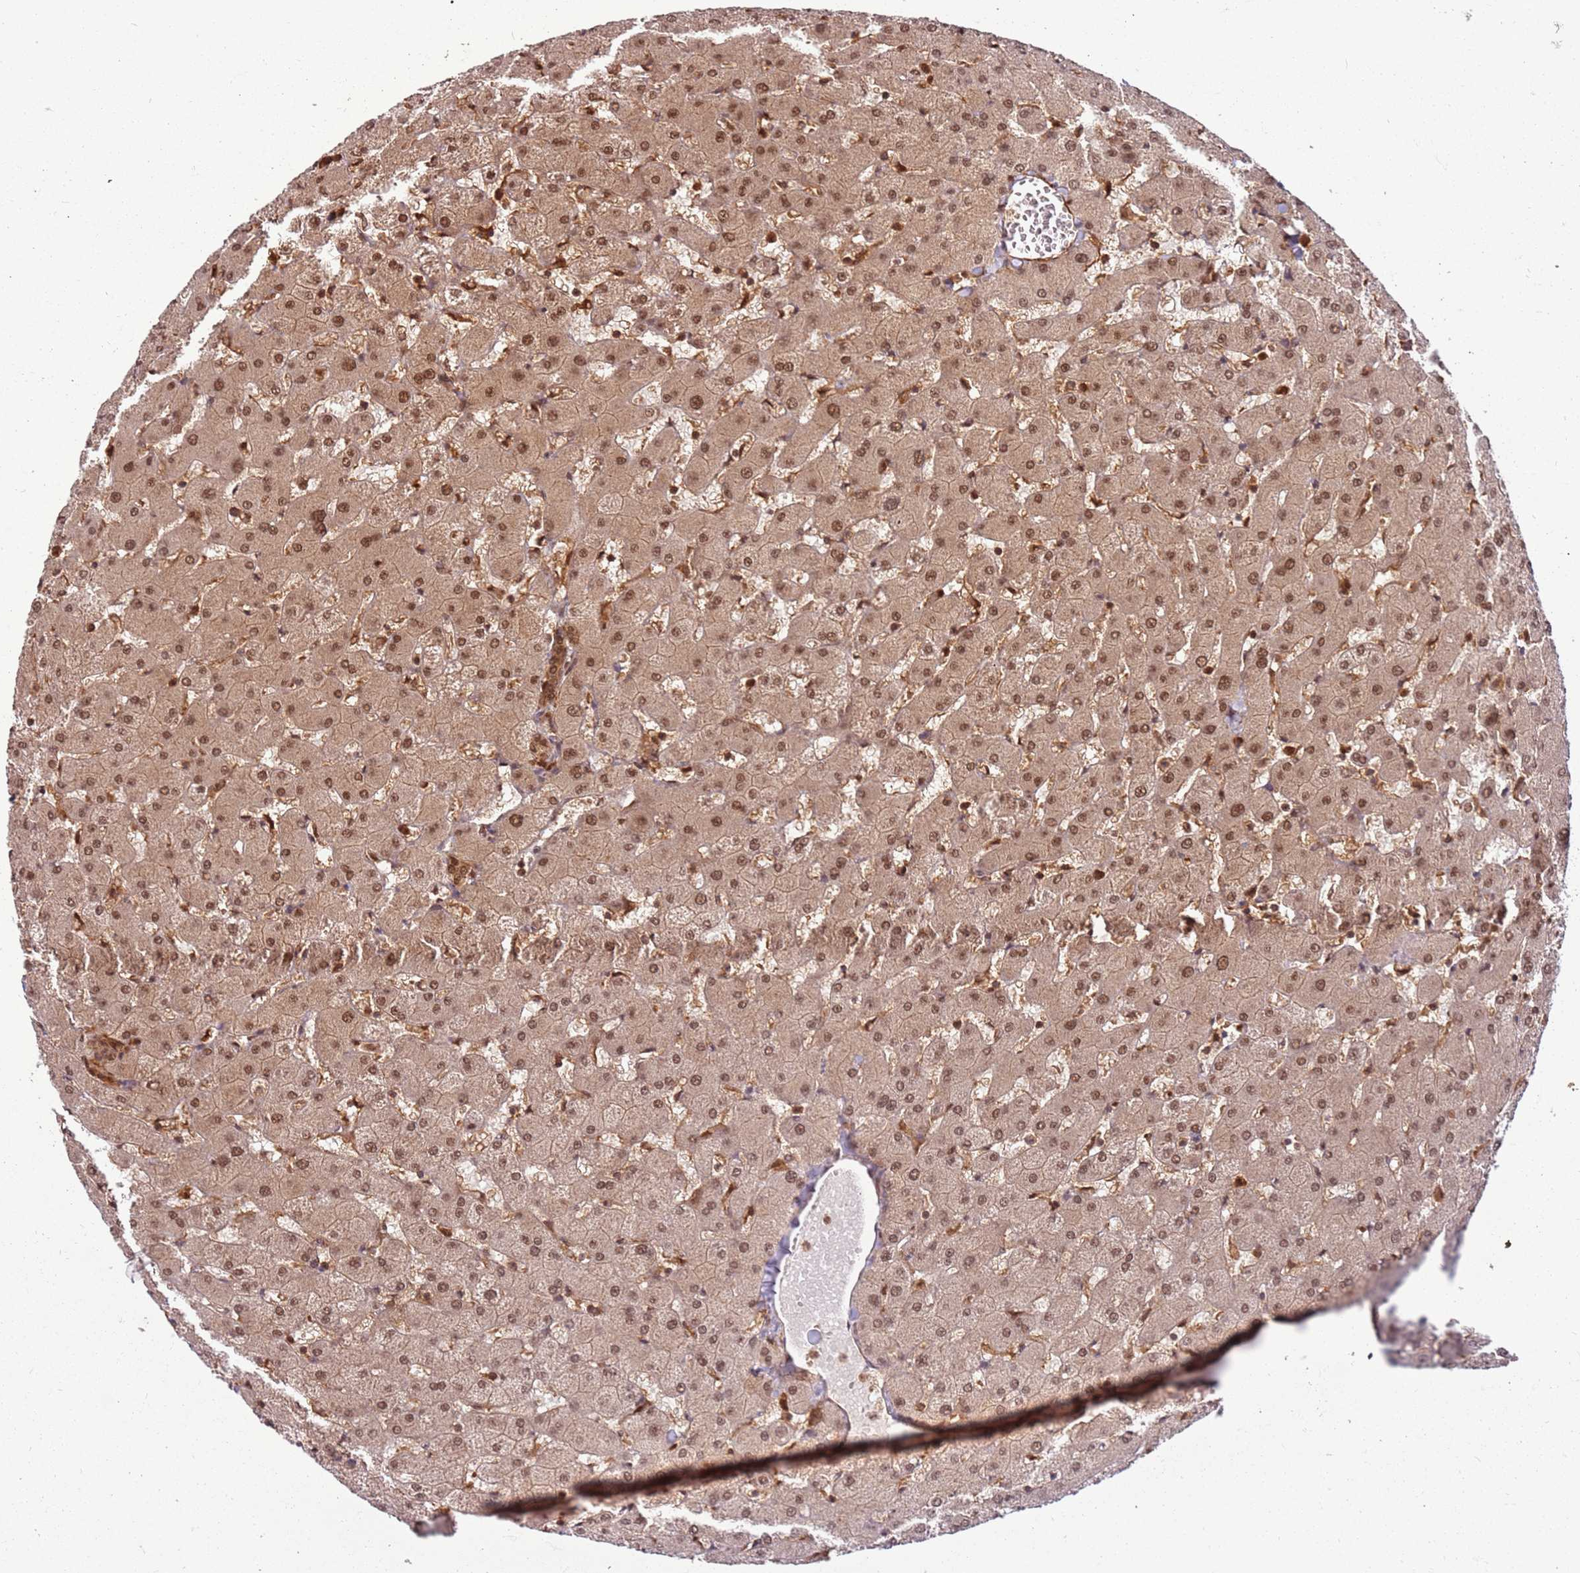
{"staining": {"intensity": "moderate", "quantity": ">75%", "location": "cytoplasmic/membranous,nuclear"}, "tissue": "liver", "cell_type": "Cholangiocytes", "image_type": "normal", "snomed": [{"axis": "morphology", "description": "Normal tissue, NOS"}, {"axis": "topography", "description": "Liver"}], "caption": "Approximately >75% of cholangiocytes in unremarkable liver show moderate cytoplasmic/membranous,nuclear protein positivity as visualized by brown immunohistochemical staining.", "gene": "PGLS", "patient": {"sex": "female", "age": 63}}